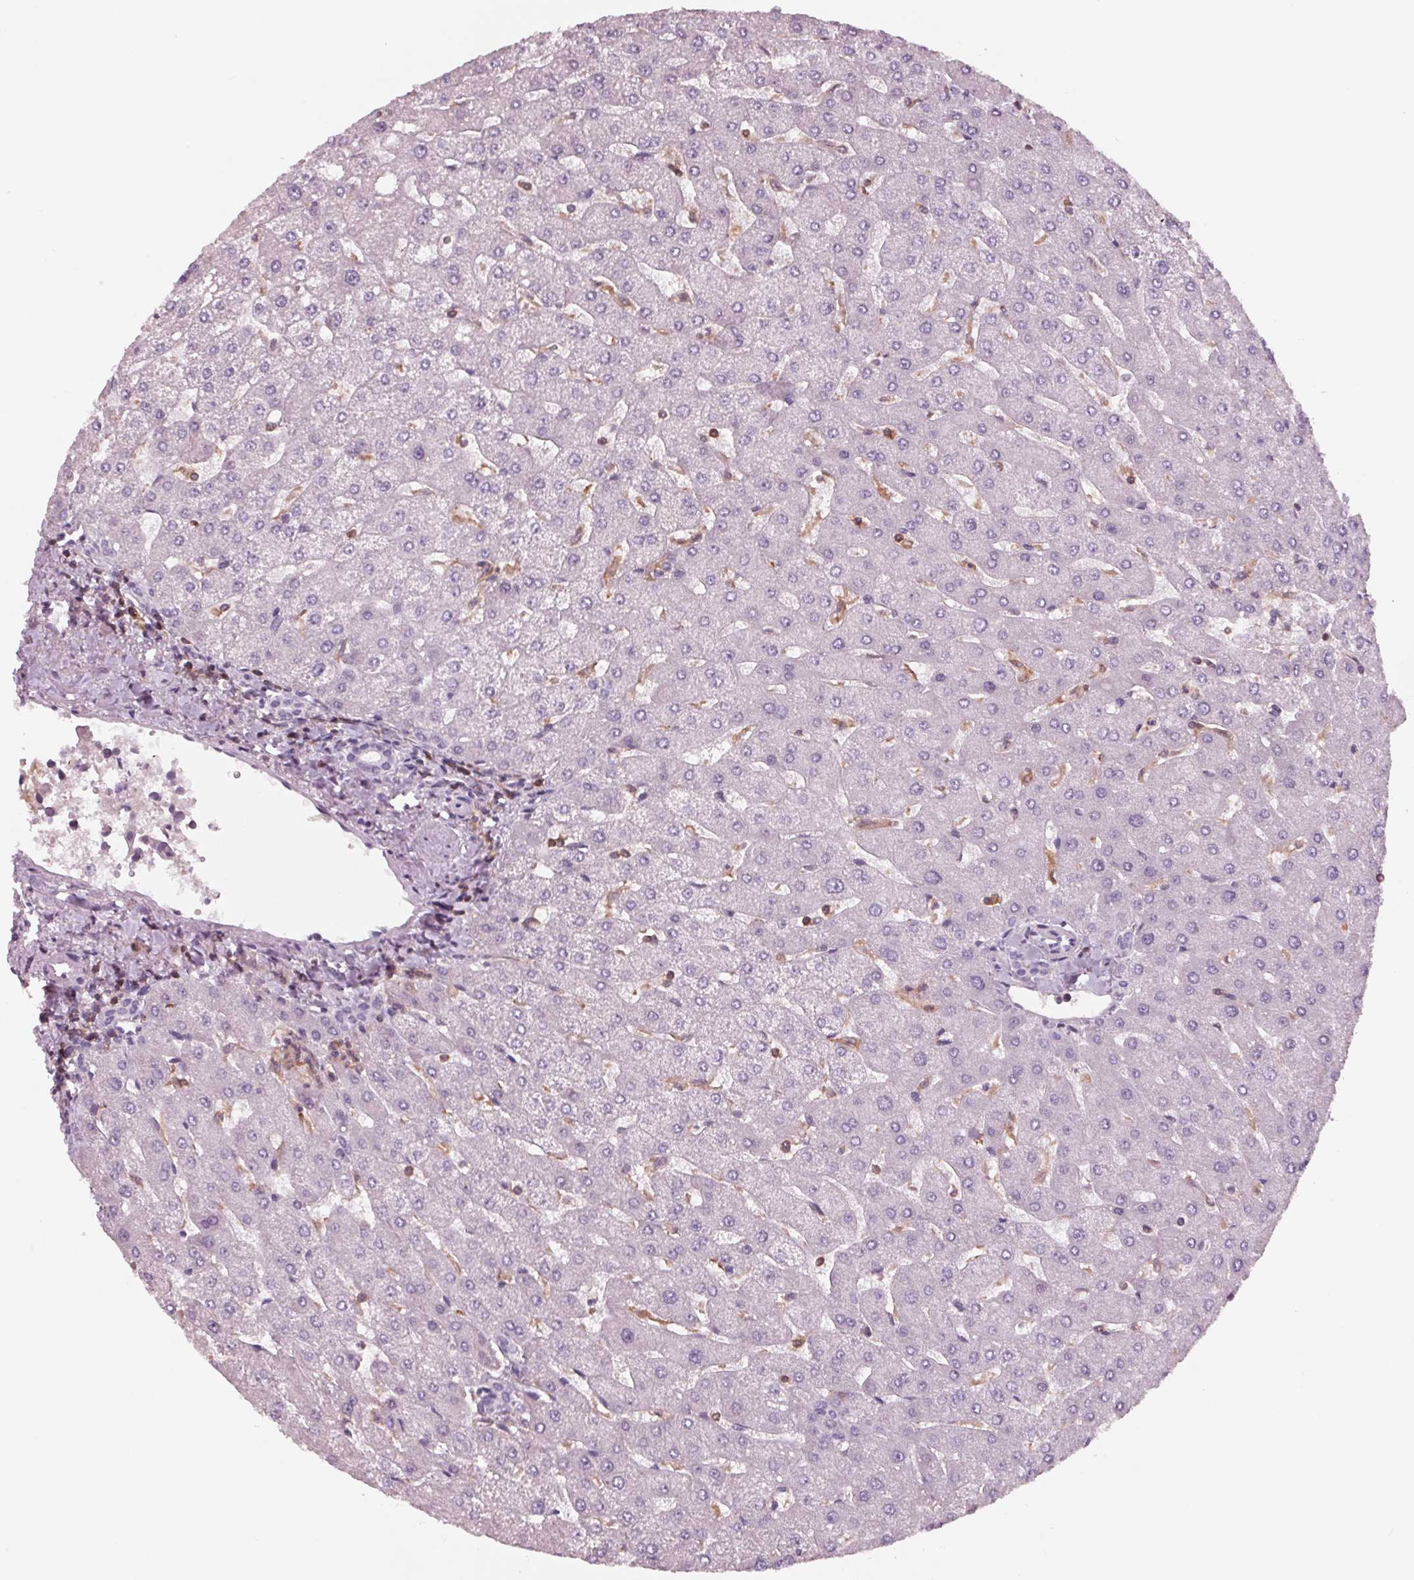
{"staining": {"intensity": "negative", "quantity": "none", "location": "none"}, "tissue": "liver", "cell_type": "Cholangiocytes", "image_type": "normal", "snomed": [{"axis": "morphology", "description": "Normal tissue, NOS"}, {"axis": "topography", "description": "Liver"}], "caption": "High power microscopy photomicrograph of an immunohistochemistry (IHC) image of benign liver, revealing no significant expression in cholangiocytes.", "gene": "ARHGAP25", "patient": {"sex": "male", "age": 67}}